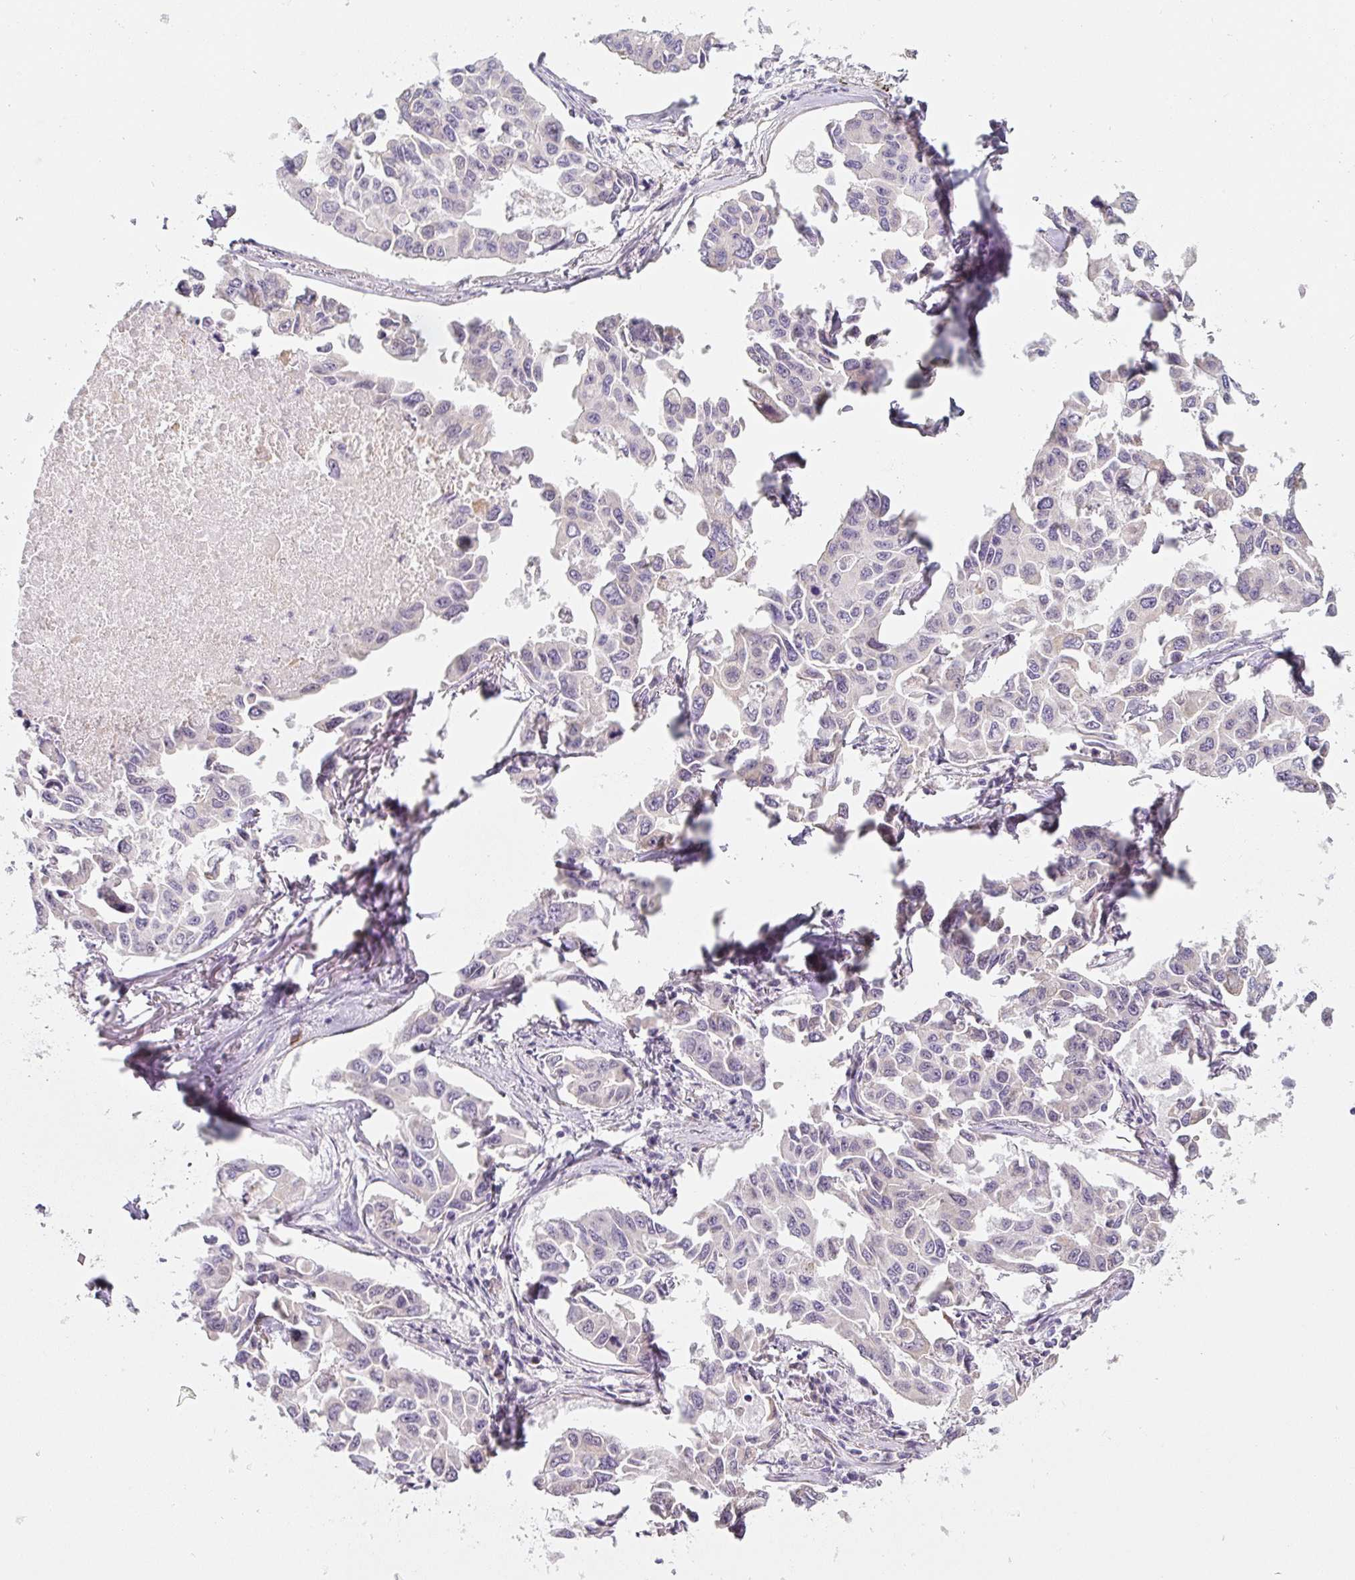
{"staining": {"intensity": "negative", "quantity": "none", "location": "none"}, "tissue": "lung cancer", "cell_type": "Tumor cells", "image_type": "cancer", "snomed": [{"axis": "morphology", "description": "Adenocarcinoma, NOS"}, {"axis": "topography", "description": "Lung"}], "caption": "This micrograph is of adenocarcinoma (lung) stained with IHC to label a protein in brown with the nuclei are counter-stained blue. There is no expression in tumor cells.", "gene": "PWWP3B", "patient": {"sex": "male", "age": 64}}